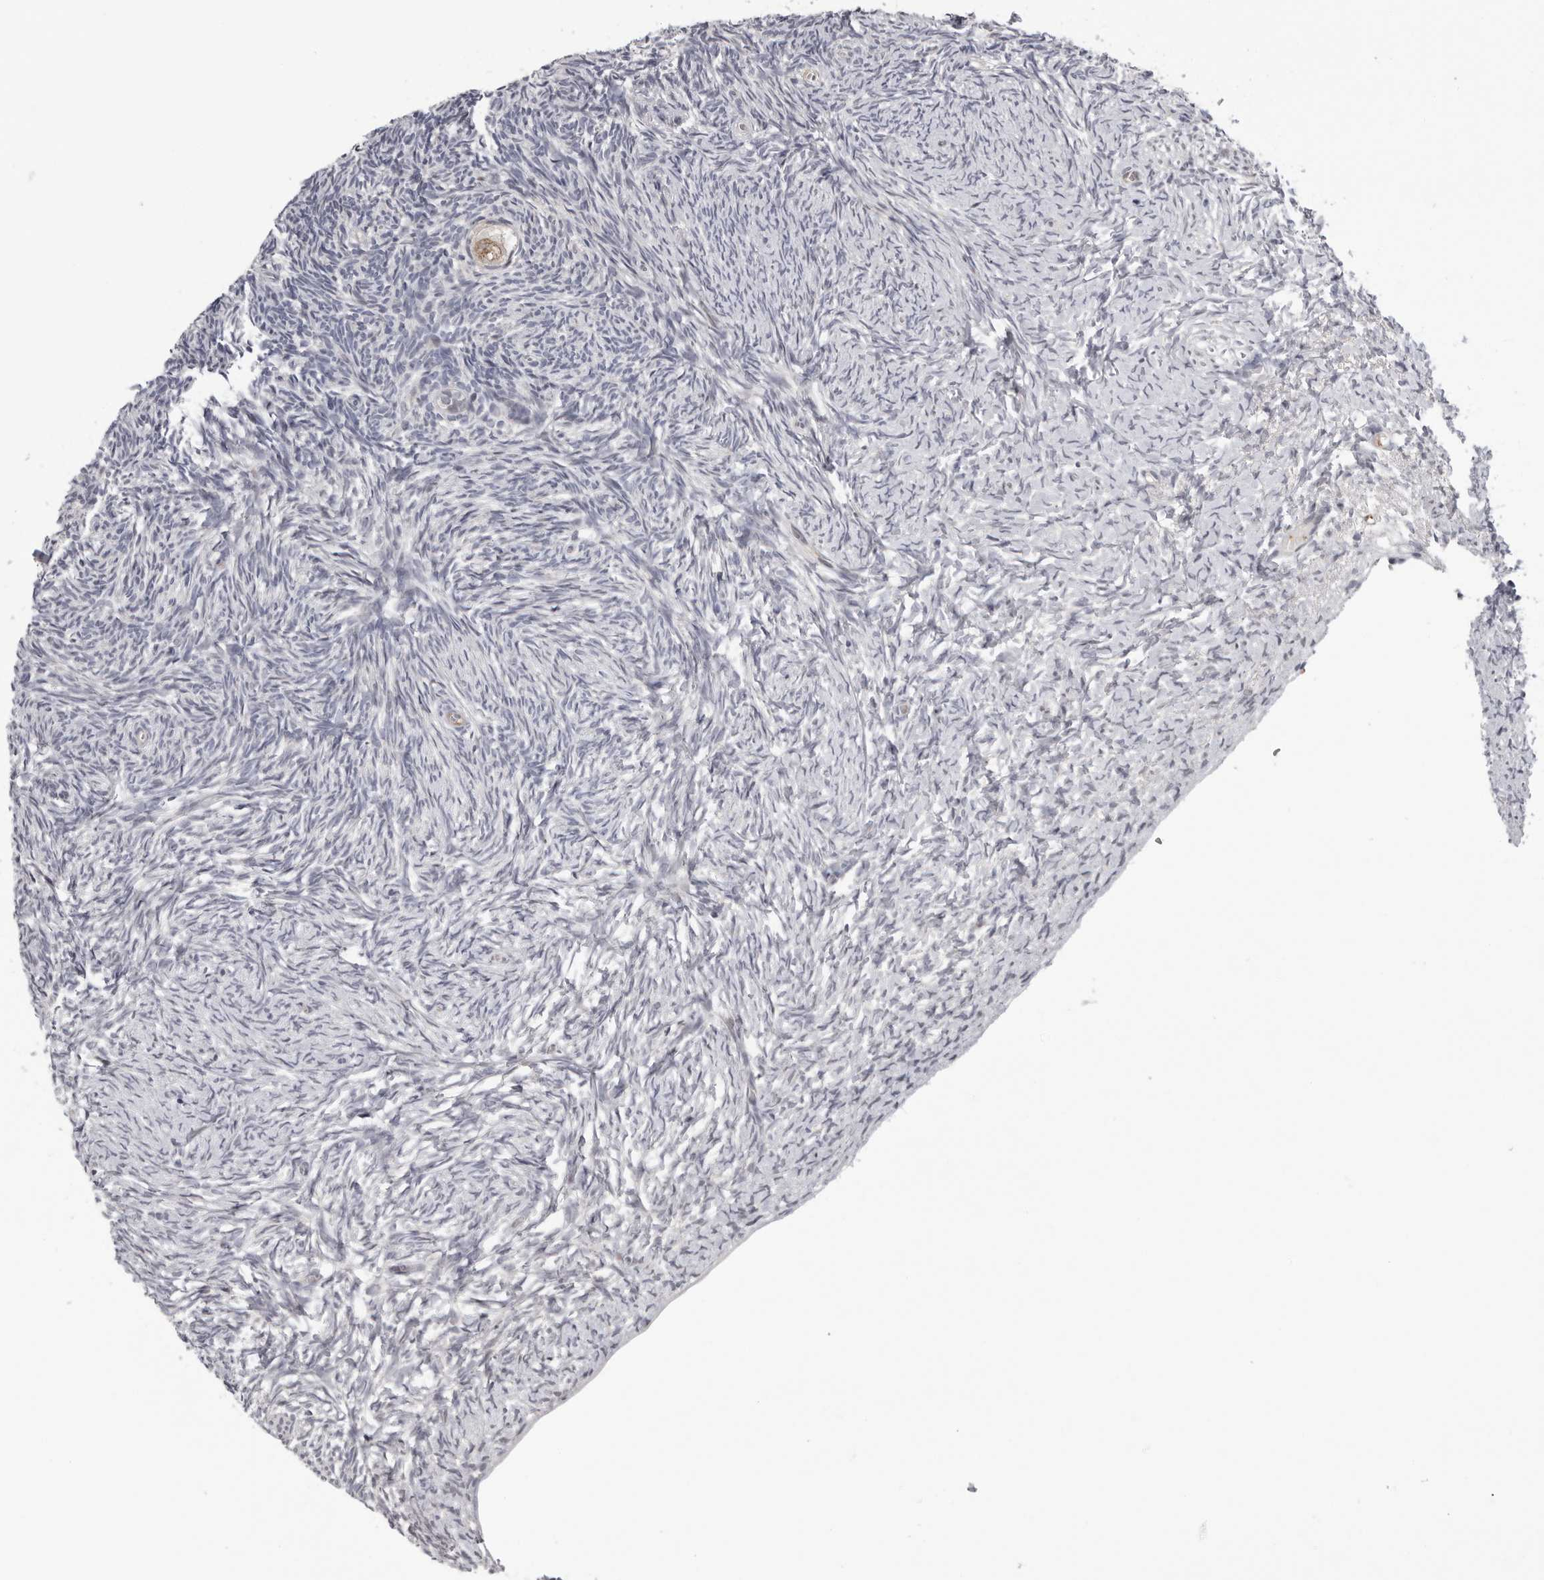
{"staining": {"intensity": "moderate", "quantity": "25%-75%", "location": "nuclear"}, "tissue": "ovary", "cell_type": "Follicle cells", "image_type": "normal", "snomed": [{"axis": "morphology", "description": "Normal tissue, NOS"}, {"axis": "topography", "description": "Ovary"}], "caption": "Brown immunohistochemical staining in normal ovary shows moderate nuclear positivity in about 25%-75% of follicle cells. (DAB (3,3'-diaminobenzidine) IHC, brown staining for protein, blue staining for nuclei).", "gene": "RALGPS2", "patient": {"sex": "female", "age": 34}}